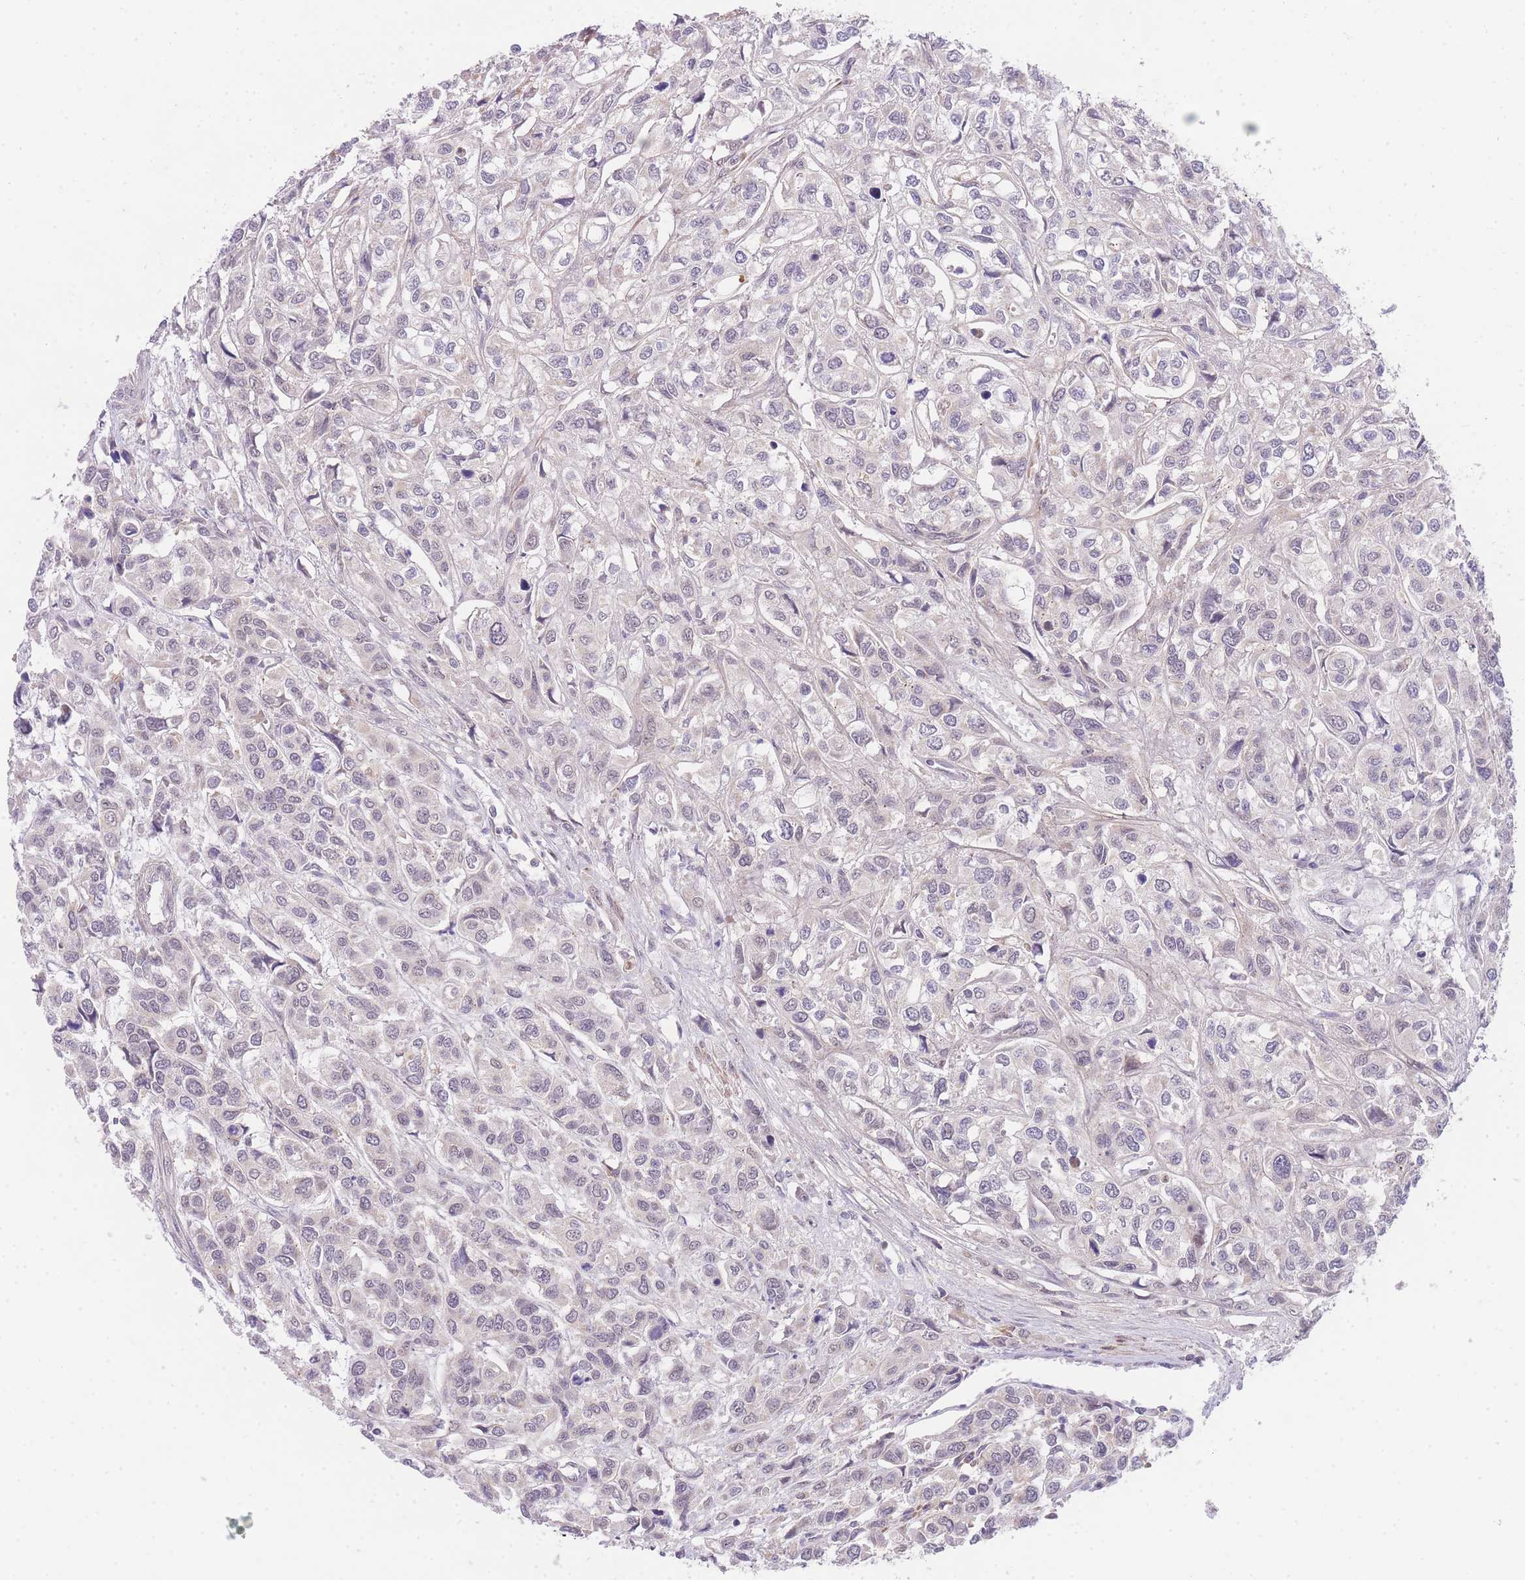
{"staining": {"intensity": "negative", "quantity": "none", "location": "none"}, "tissue": "urothelial cancer", "cell_type": "Tumor cells", "image_type": "cancer", "snomed": [{"axis": "morphology", "description": "Urothelial carcinoma, High grade"}, {"axis": "topography", "description": "Urinary bladder"}], "caption": "Urothelial cancer stained for a protein using immunohistochemistry exhibits no expression tumor cells.", "gene": "SLC25A33", "patient": {"sex": "male", "age": 67}}